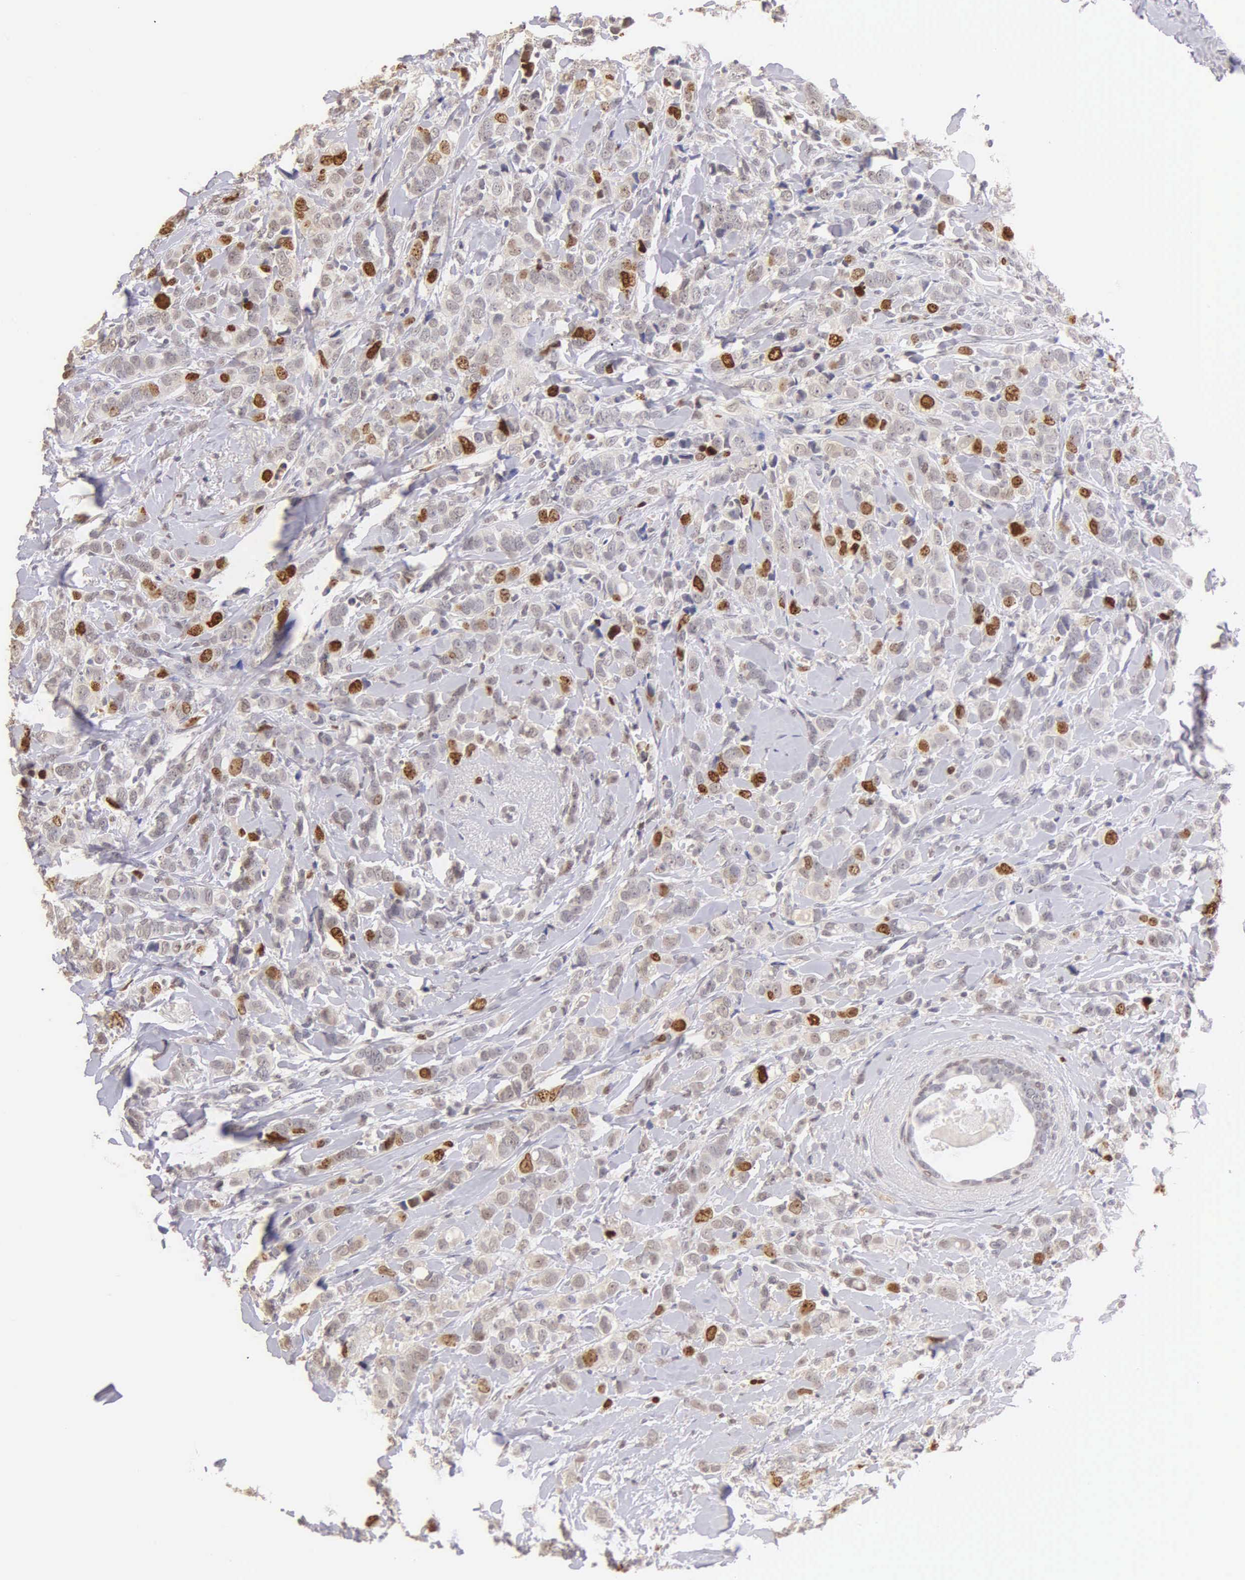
{"staining": {"intensity": "moderate", "quantity": "25%-75%", "location": "nuclear"}, "tissue": "breast cancer", "cell_type": "Tumor cells", "image_type": "cancer", "snomed": [{"axis": "morphology", "description": "Lobular carcinoma"}, {"axis": "topography", "description": "Breast"}], "caption": "Brown immunohistochemical staining in breast cancer (lobular carcinoma) displays moderate nuclear expression in approximately 25%-75% of tumor cells. (brown staining indicates protein expression, while blue staining denotes nuclei).", "gene": "MKI67", "patient": {"sex": "female", "age": 57}}